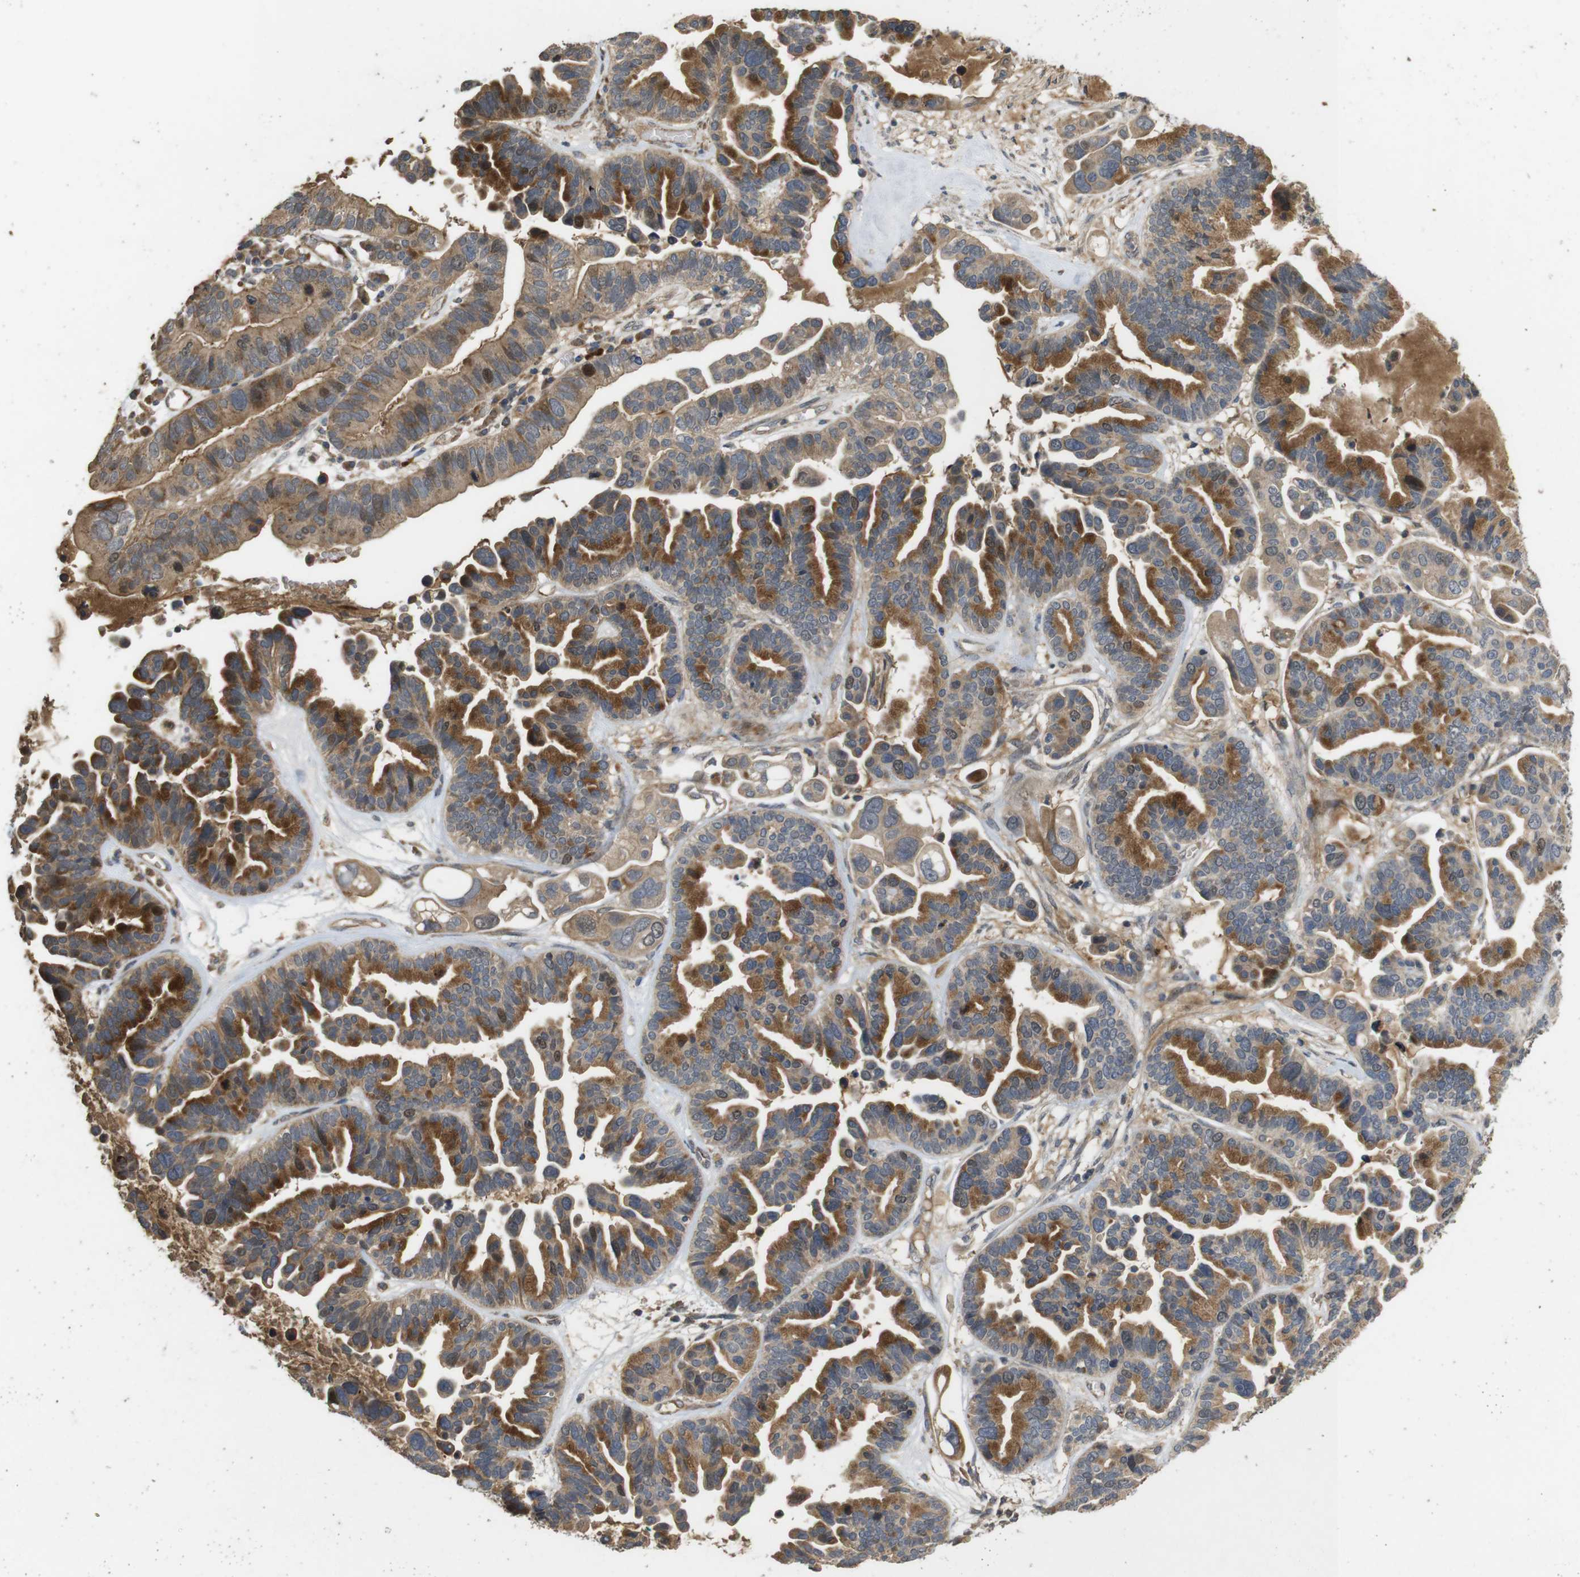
{"staining": {"intensity": "moderate", "quantity": ">75%", "location": "cytoplasmic/membranous,nuclear"}, "tissue": "ovarian cancer", "cell_type": "Tumor cells", "image_type": "cancer", "snomed": [{"axis": "morphology", "description": "Cystadenocarcinoma, serous, NOS"}, {"axis": "topography", "description": "Ovary"}], "caption": "Immunohistochemical staining of human ovarian cancer shows medium levels of moderate cytoplasmic/membranous and nuclear staining in approximately >75% of tumor cells.", "gene": "PCDHB10", "patient": {"sex": "female", "age": 56}}